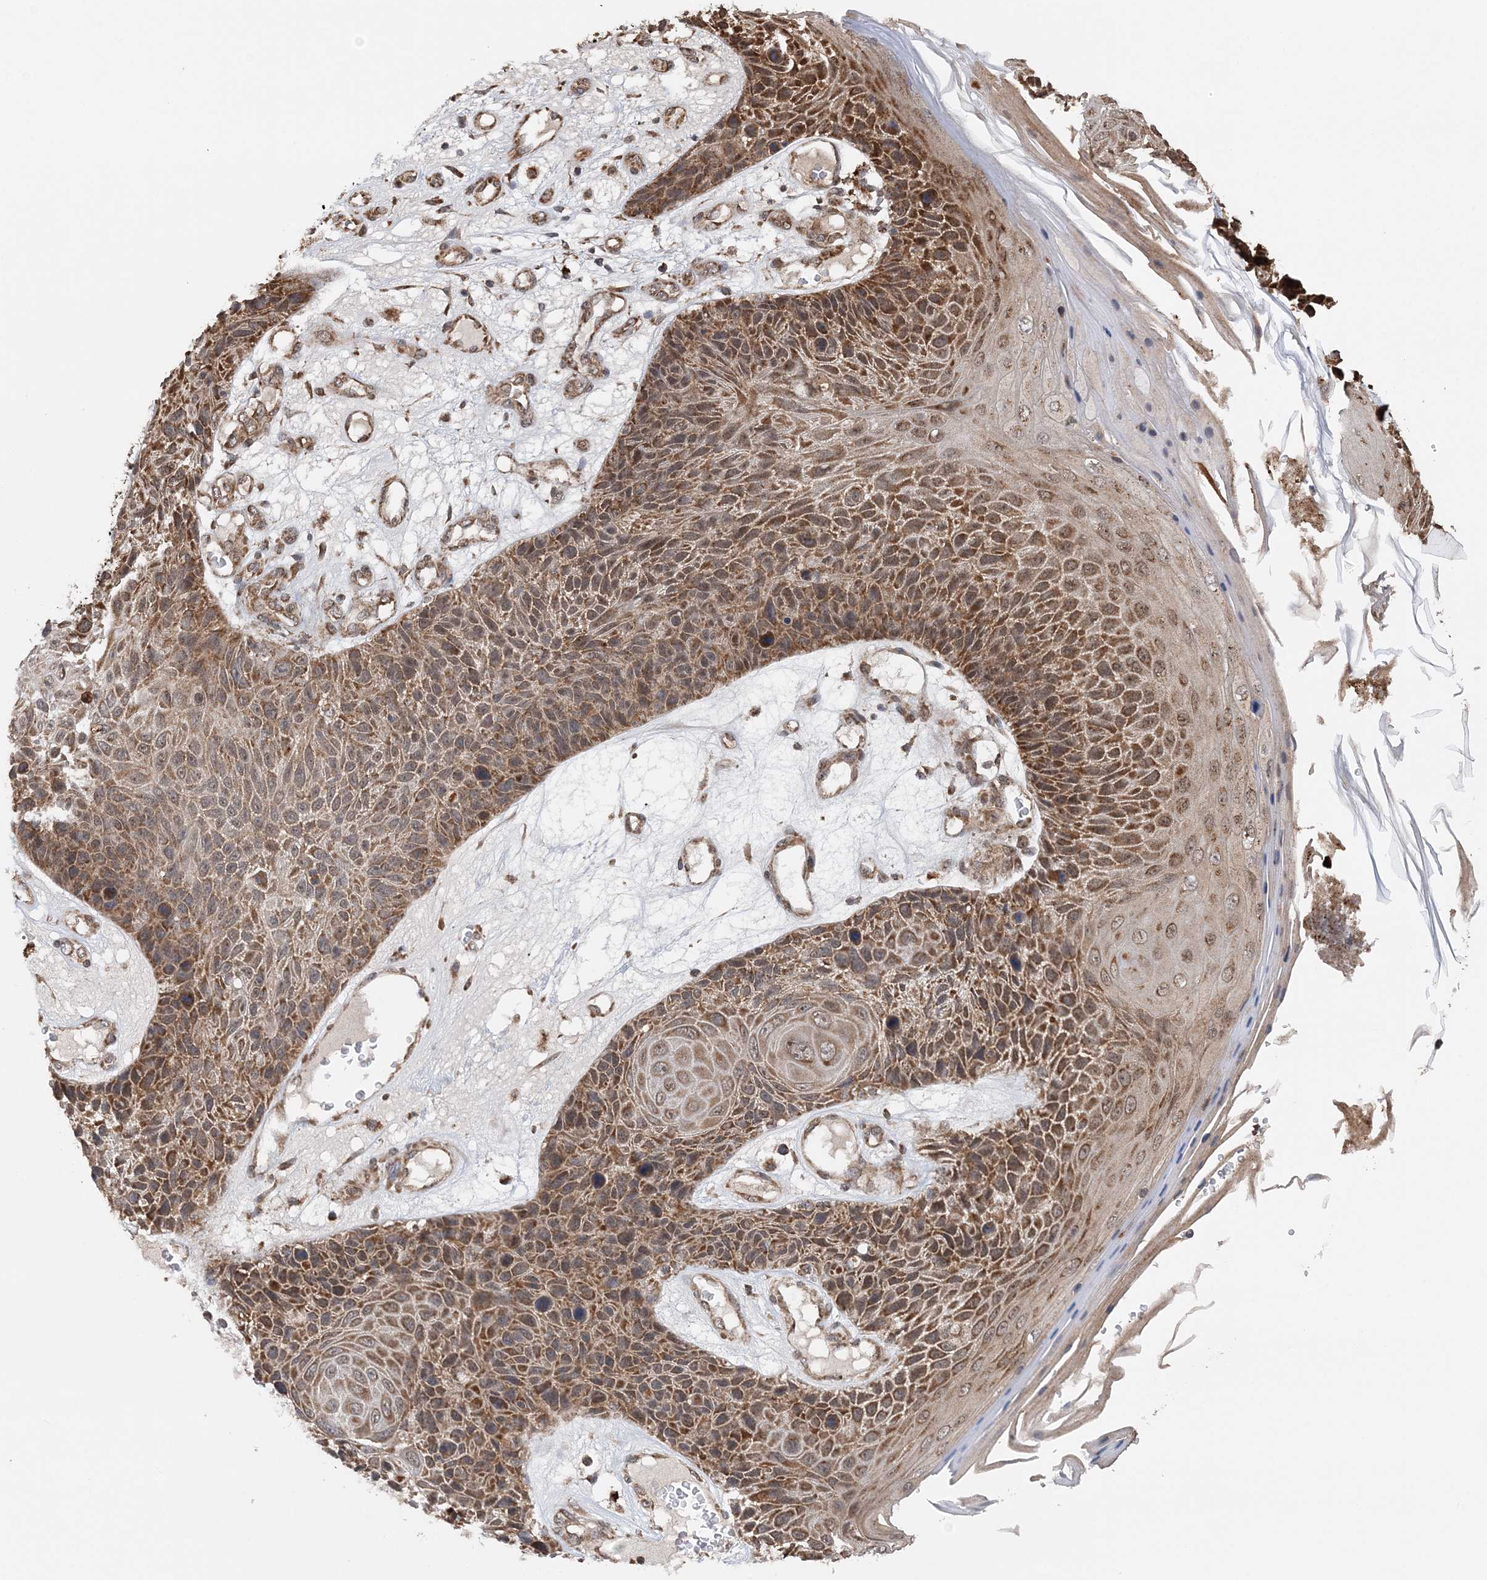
{"staining": {"intensity": "moderate", "quantity": ">75%", "location": "cytoplasmic/membranous"}, "tissue": "skin cancer", "cell_type": "Tumor cells", "image_type": "cancer", "snomed": [{"axis": "morphology", "description": "Squamous cell carcinoma, NOS"}, {"axis": "topography", "description": "Skin"}], "caption": "Skin cancer (squamous cell carcinoma) was stained to show a protein in brown. There is medium levels of moderate cytoplasmic/membranous expression in about >75% of tumor cells.", "gene": "PCBP1", "patient": {"sex": "female", "age": 88}}